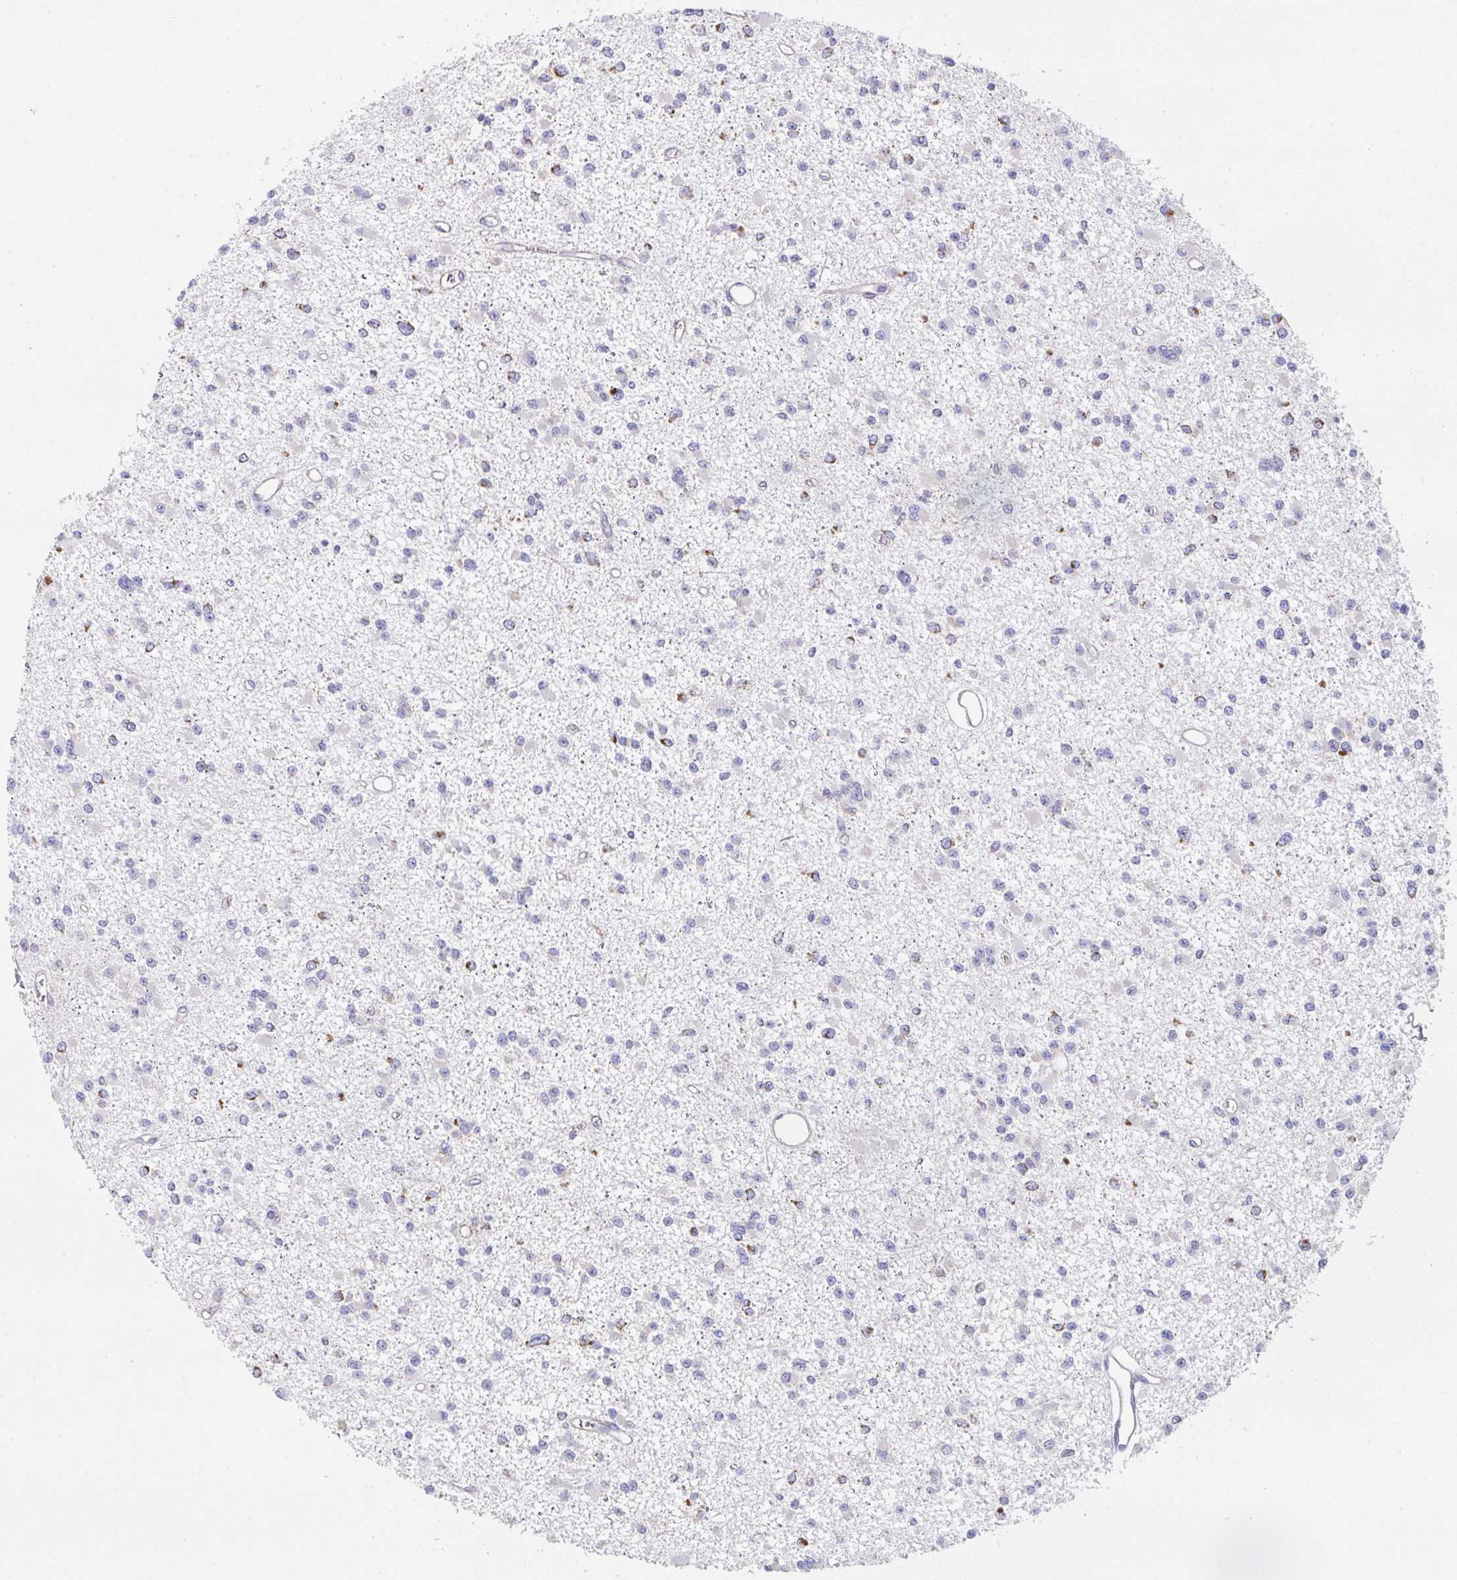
{"staining": {"intensity": "negative", "quantity": "none", "location": "none"}, "tissue": "glioma", "cell_type": "Tumor cells", "image_type": "cancer", "snomed": [{"axis": "morphology", "description": "Glioma, malignant, Low grade"}, {"axis": "topography", "description": "Brain"}], "caption": "DAB immunohistochemical staining of human glioma exhibits no significant expression in tumor cells.", "gene": "DOK7", "patient": {"sex": "female", "age": 22}}